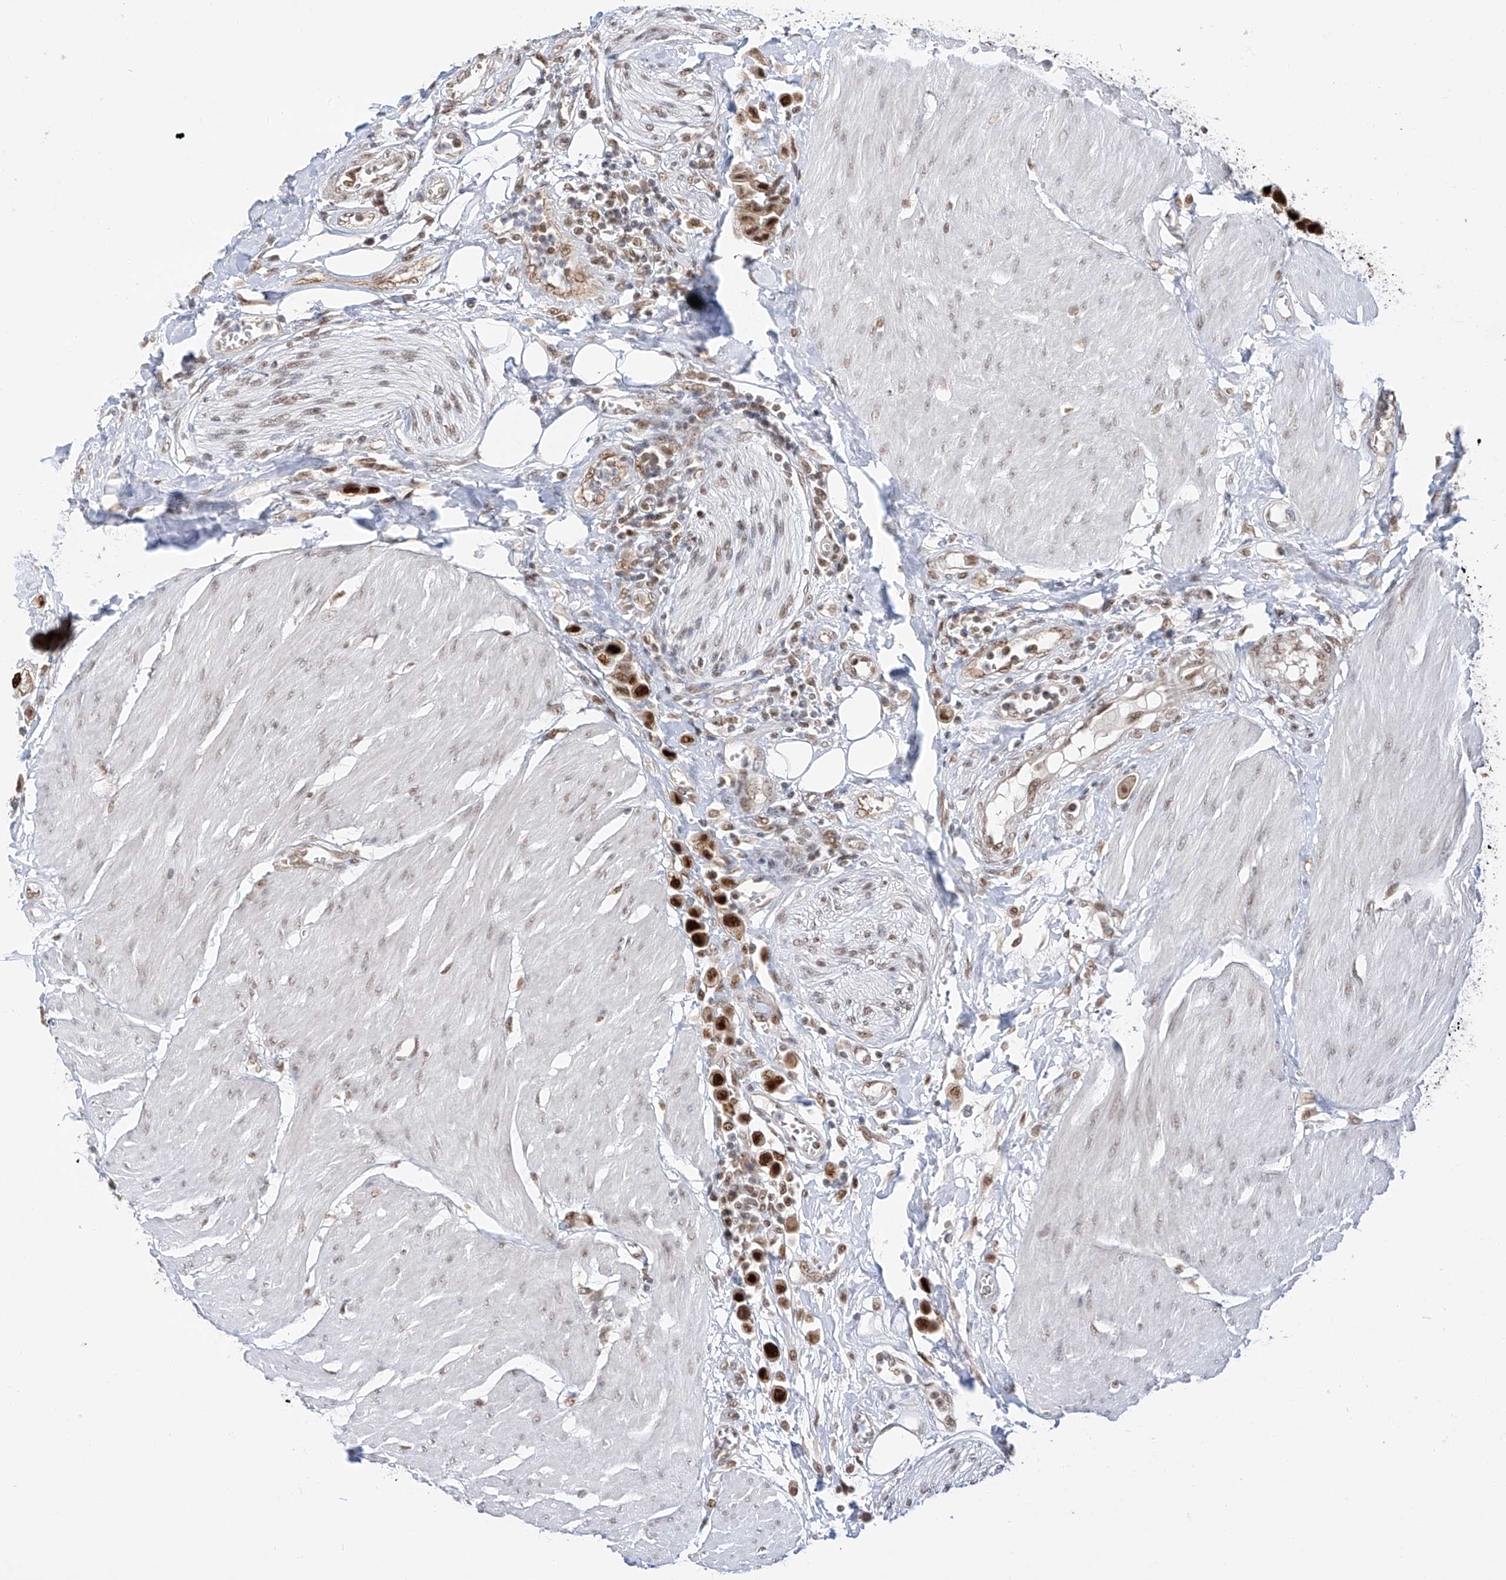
{"staining": {"intensity": "strong", "quantity": ">75%", "location": "nuclear"}, "tissue": "urothelial cancer", "cell_type": "Tumor cells", "image_type": "cancer", "snomed": [{"axis": "morphology", "description": "Urothelial carcinoma, High grade"}, {"axis": "topography", "description": "Urinary bladder"}], "caption": "The image displays staining of high-grade urothelial carcinoma, revealing strong nuclear protein positivity (brown color) within tumor cells. The protein of interest is shown in brown color, while the nuclei are stained blue.", "gene": "POGK", "patient": {"sex": "male", "age": 50}}